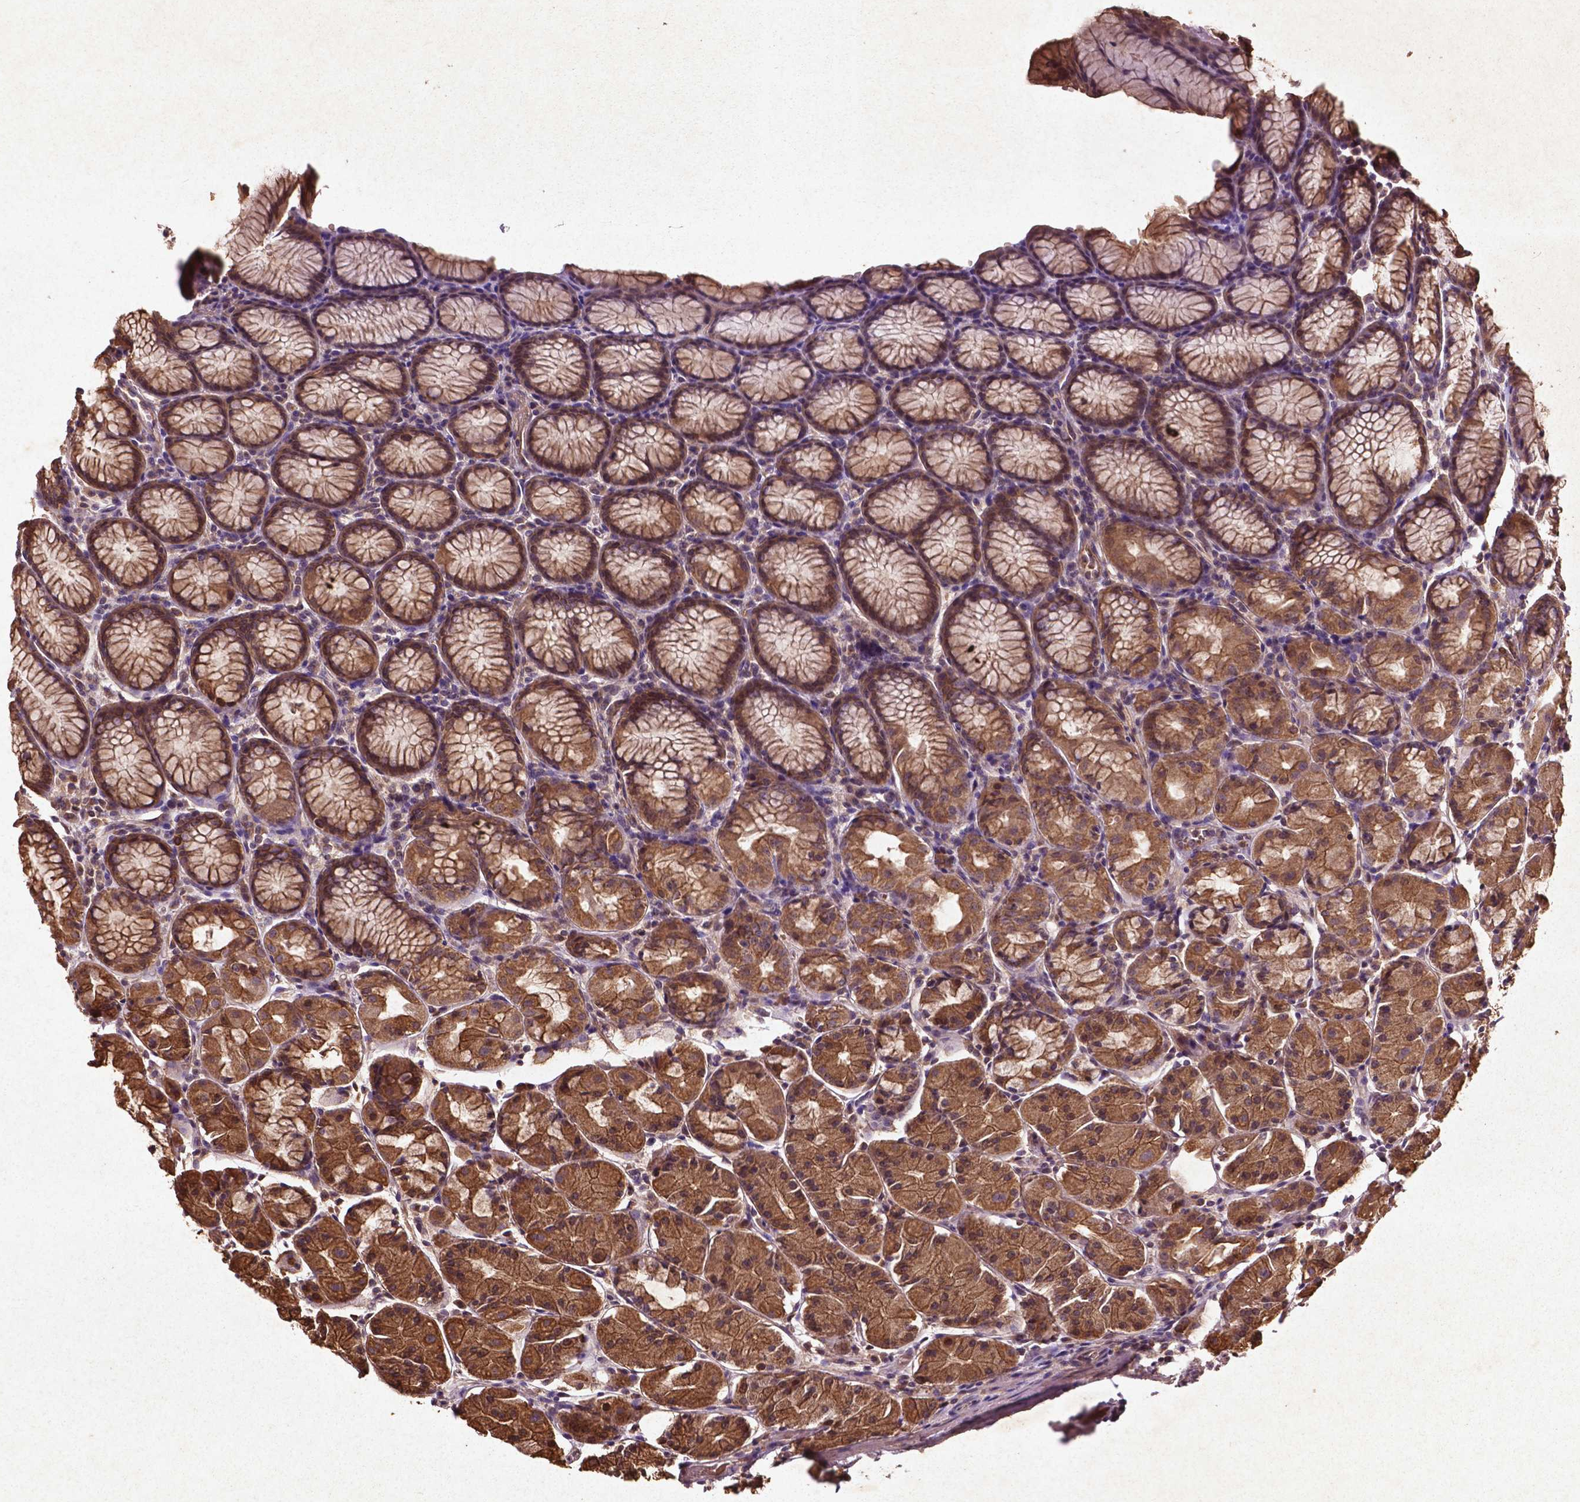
{"staining": {"intensity": "moderate", "quantity": ">75%", "location": "cytoplasmic/membranous"}, "tissue": "stomach", "cell_type": "Glandular cells", "image_type": "normal", "snomed": [{"axis": "morphology", "description": "Normal tissue, NOS"}, {"axis": "topography", "description": "Stomach, upper"}], "caption": "Normal stomach was stained to show a protein in brown. There is medium levels of moderate cytoplasmic/membranous positivity in approximately >75% of glandular cells.", "gene": "COQ2", "patient": {"sex": "male", "age": 47}}